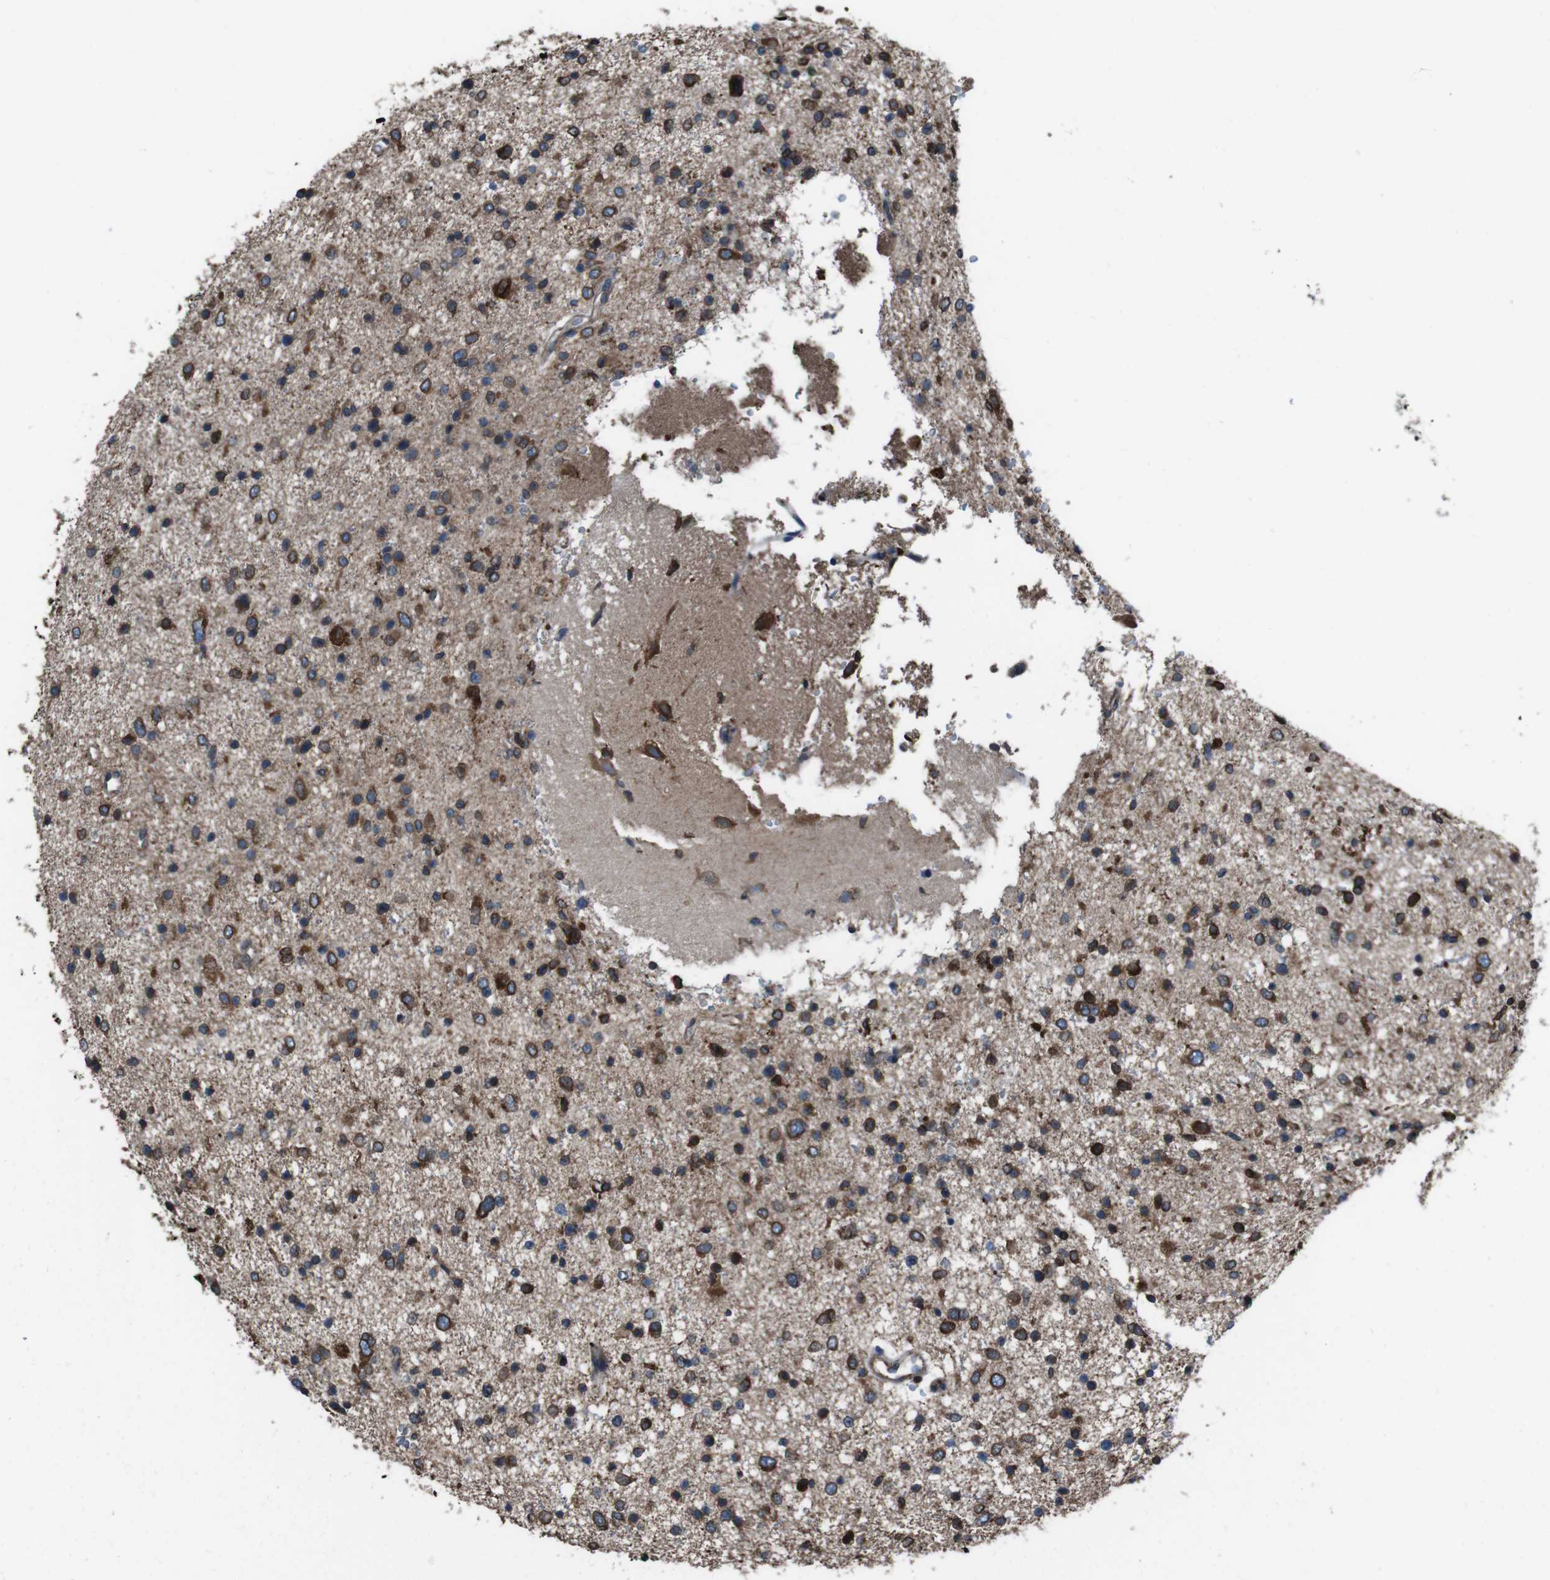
{"staining": {"intensity": "strong", "quantity": "25%-75%", "location": "cytoplasmic/membranous"}, "tissue": "glioma", "cell_type": "Tumor cells", "image_type": "cancer", "snomed": [{"axis": "morphology", "description": "Glioma, malignant, Low grade"}, {"axis": "topography", "description": "Brain"}], "caption": "An immunohistochemistry (IHC) image of neoplastic tissue is shown. Protein staining in brown highlights strong cytoplasmic/membranous positivity in malignant glioma (low-grade) within tumor cells.", "gene": "APMAP", "patient": {"sex": "female", "age": 37}}